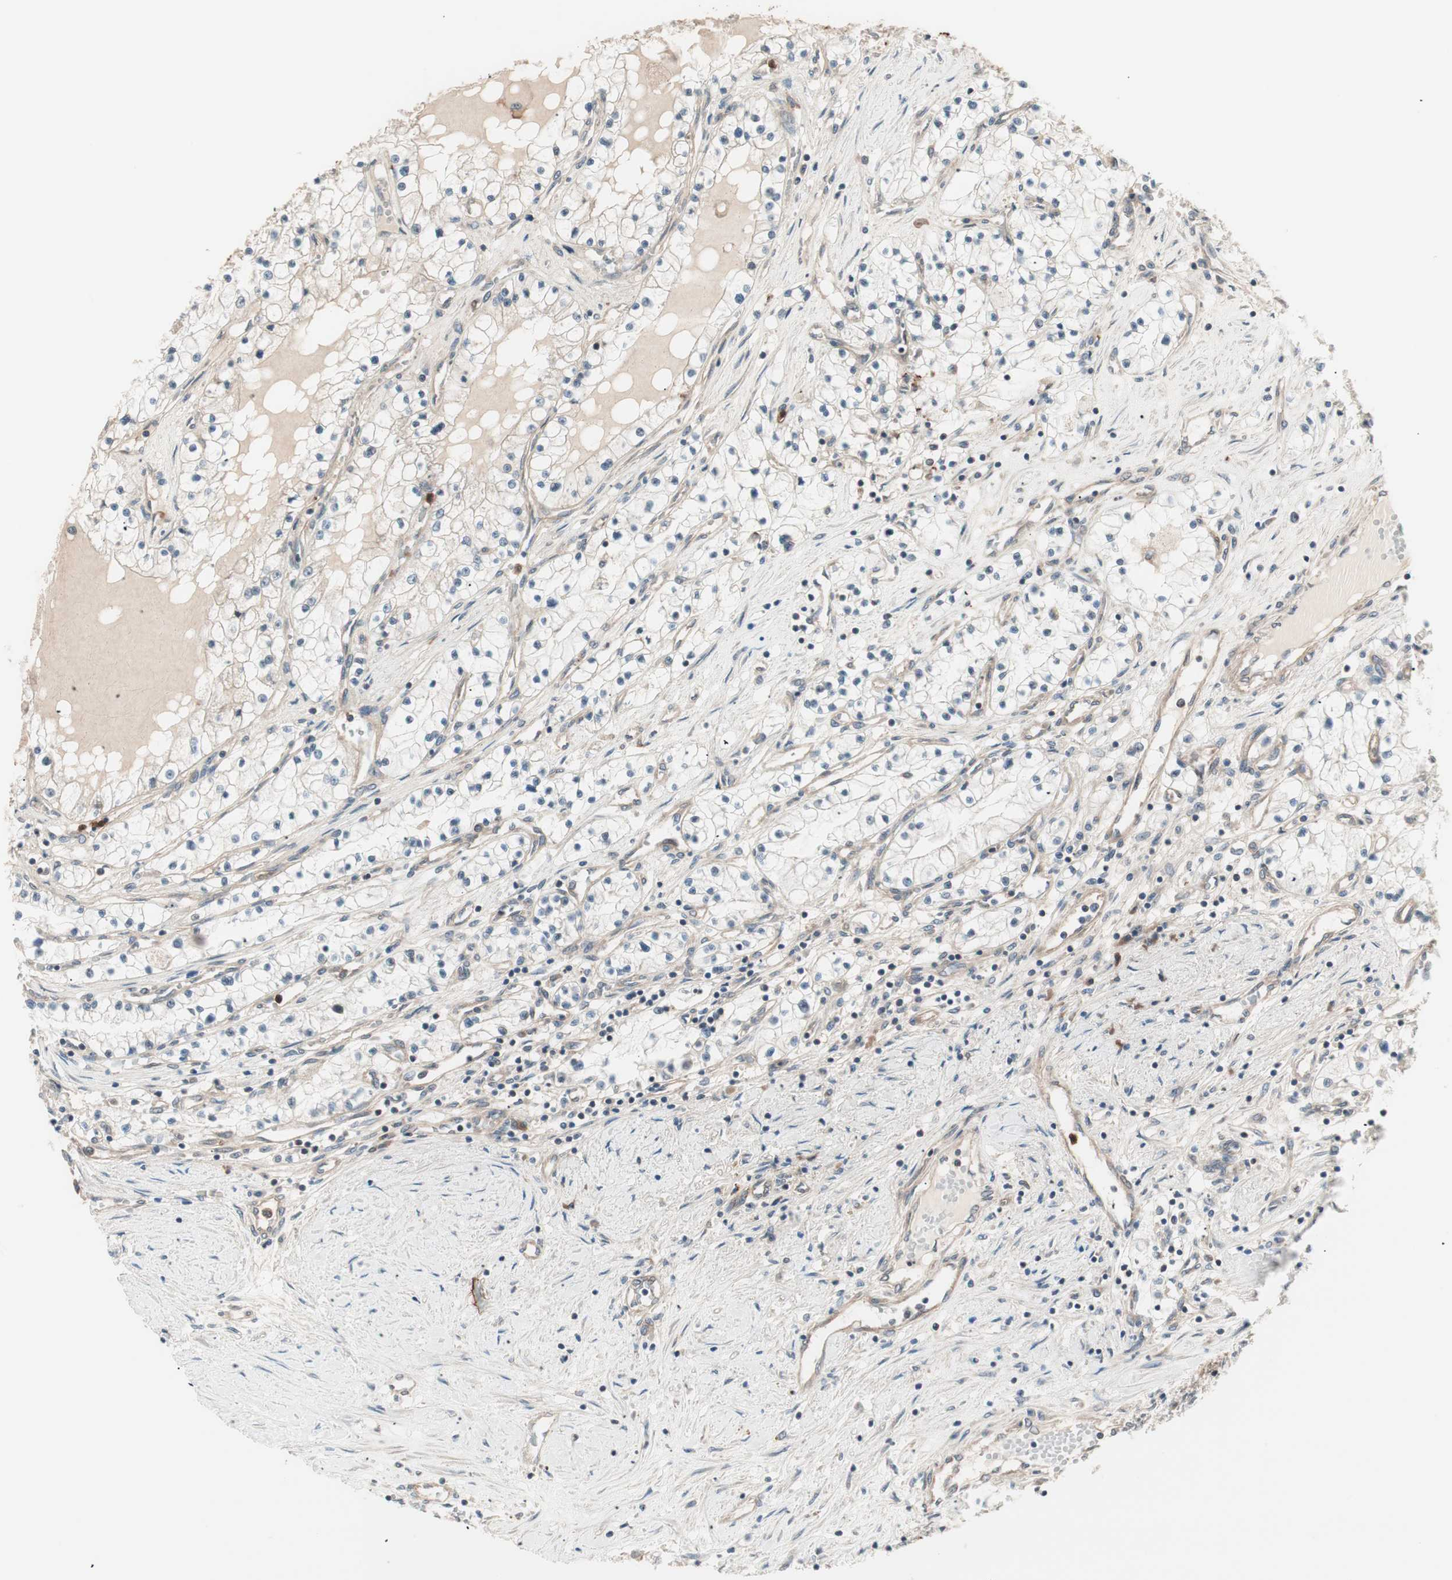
{"staining": {"intensity": "negative", "quantity": "none", "location": "none"}, "tissue": "renal cancer", "cell_type": "Tumor cells", "image_type": "cancer", "snomed": [{"axis": "morphology", "description": "Adenocarcinoma, NOS"}, {"axis": "topography", "description": "Kidney"}], "caption": "High power microscopy photomicrograph of an IHC image of renal cancer (adenocarcinoma), revealing no significant staining in tumor cells.", "gene": "TSG101", "patient": {"sex": "male", "age": 68}}